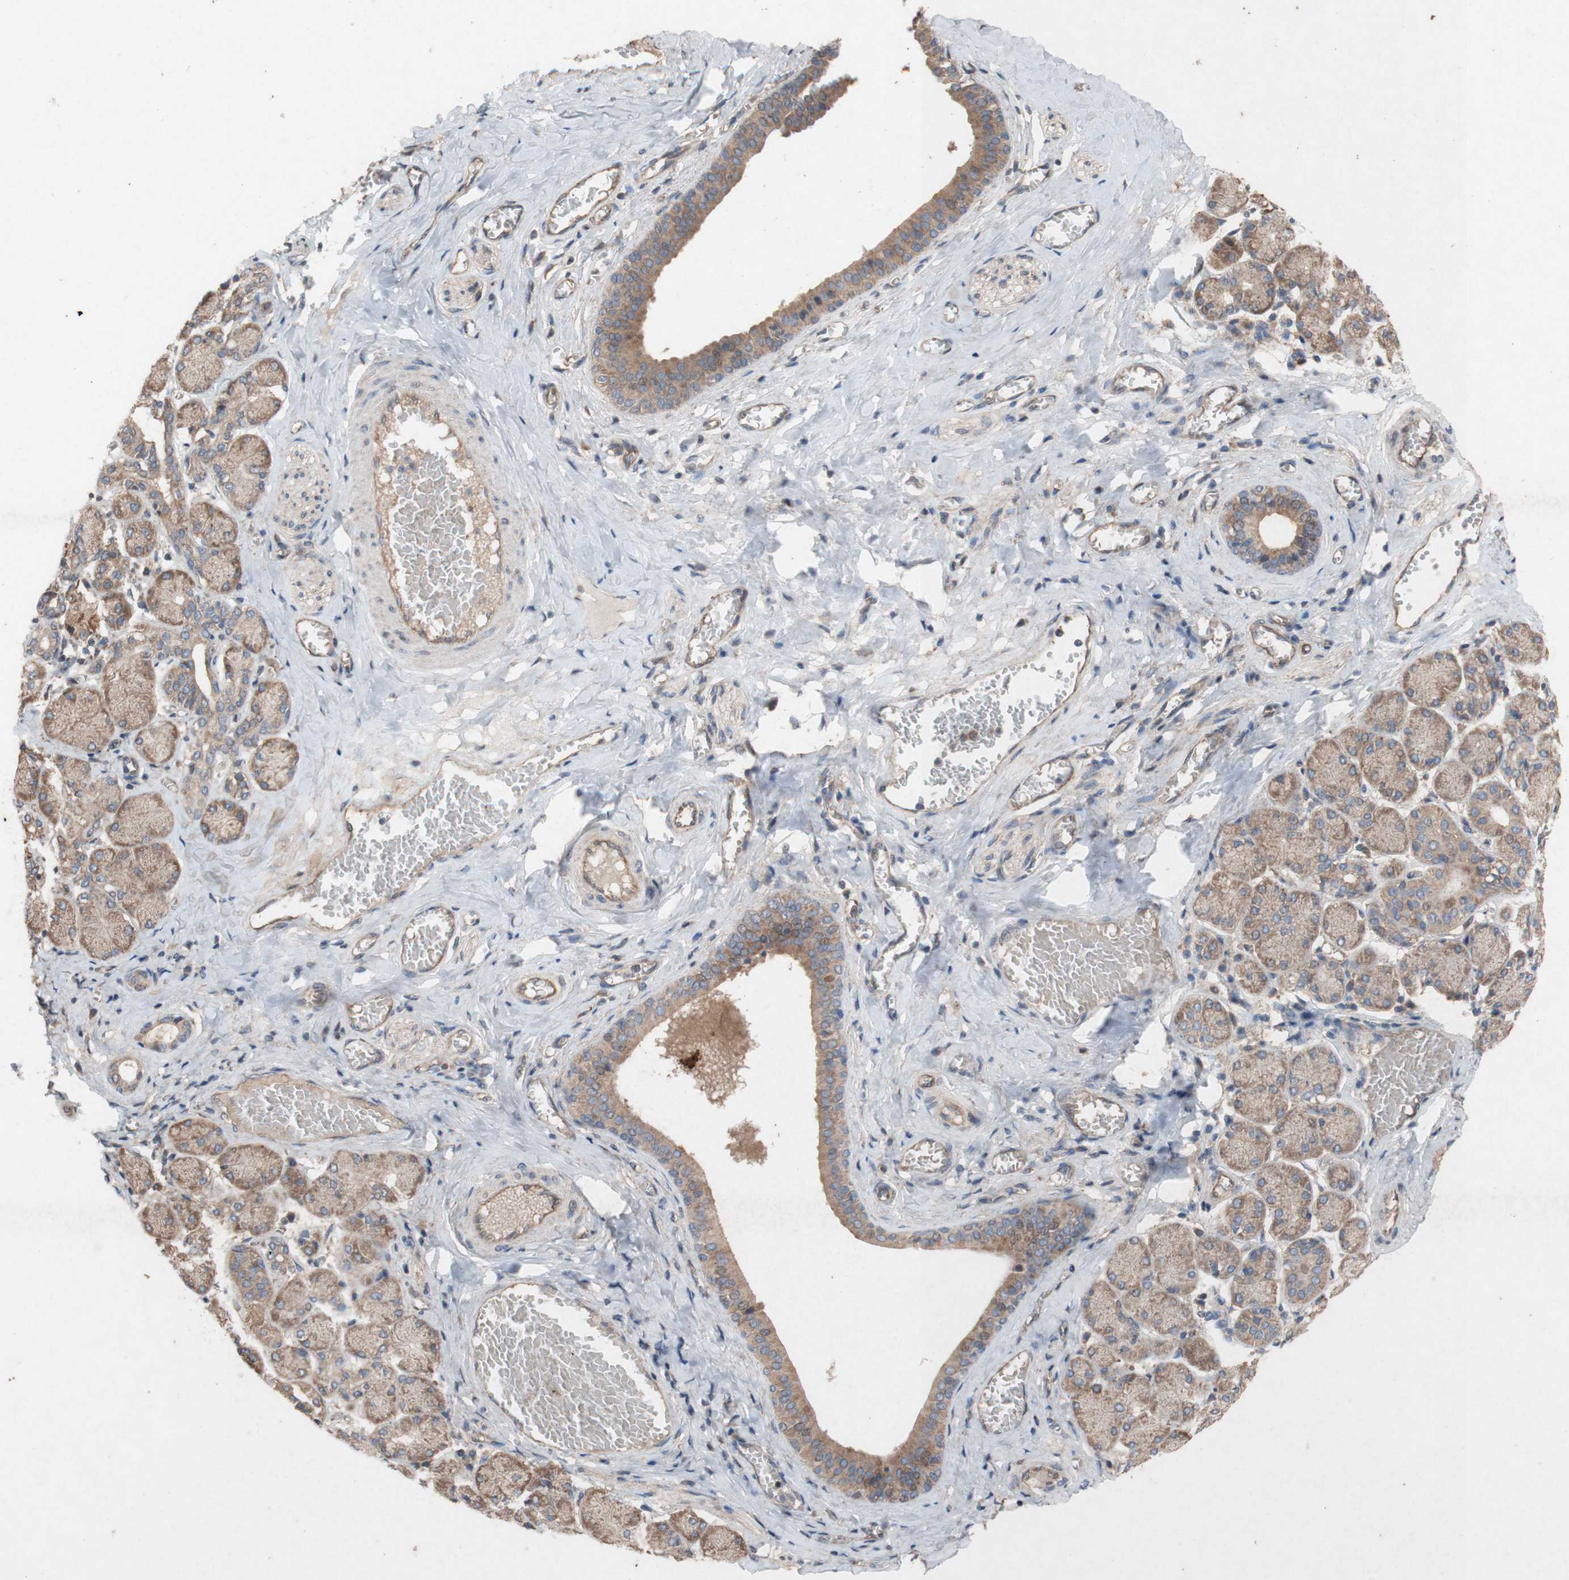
{"staining": {"intensity": "moderate", "quantity": ">75%", "location": "cytoplasmic/membranous"}, "tissue": "salivary gland", "cell_type": "Glandular cells", "image_type": "normal", "snomed": [{"axis": "morphology", "description": "Normal tissue, NOS"}, {"axis": "topography", "description": "Salivary gland"}], "caption": "Immunohistochemistry histopathology image of unremarkable salivary gland stained for a protein (brown), which displays medium levels of moderate cytoplasmic/membranous expression in approximately >75% of glandular cells.", "gene": "TST", "patient": {"sex": "female", "age": 24}}